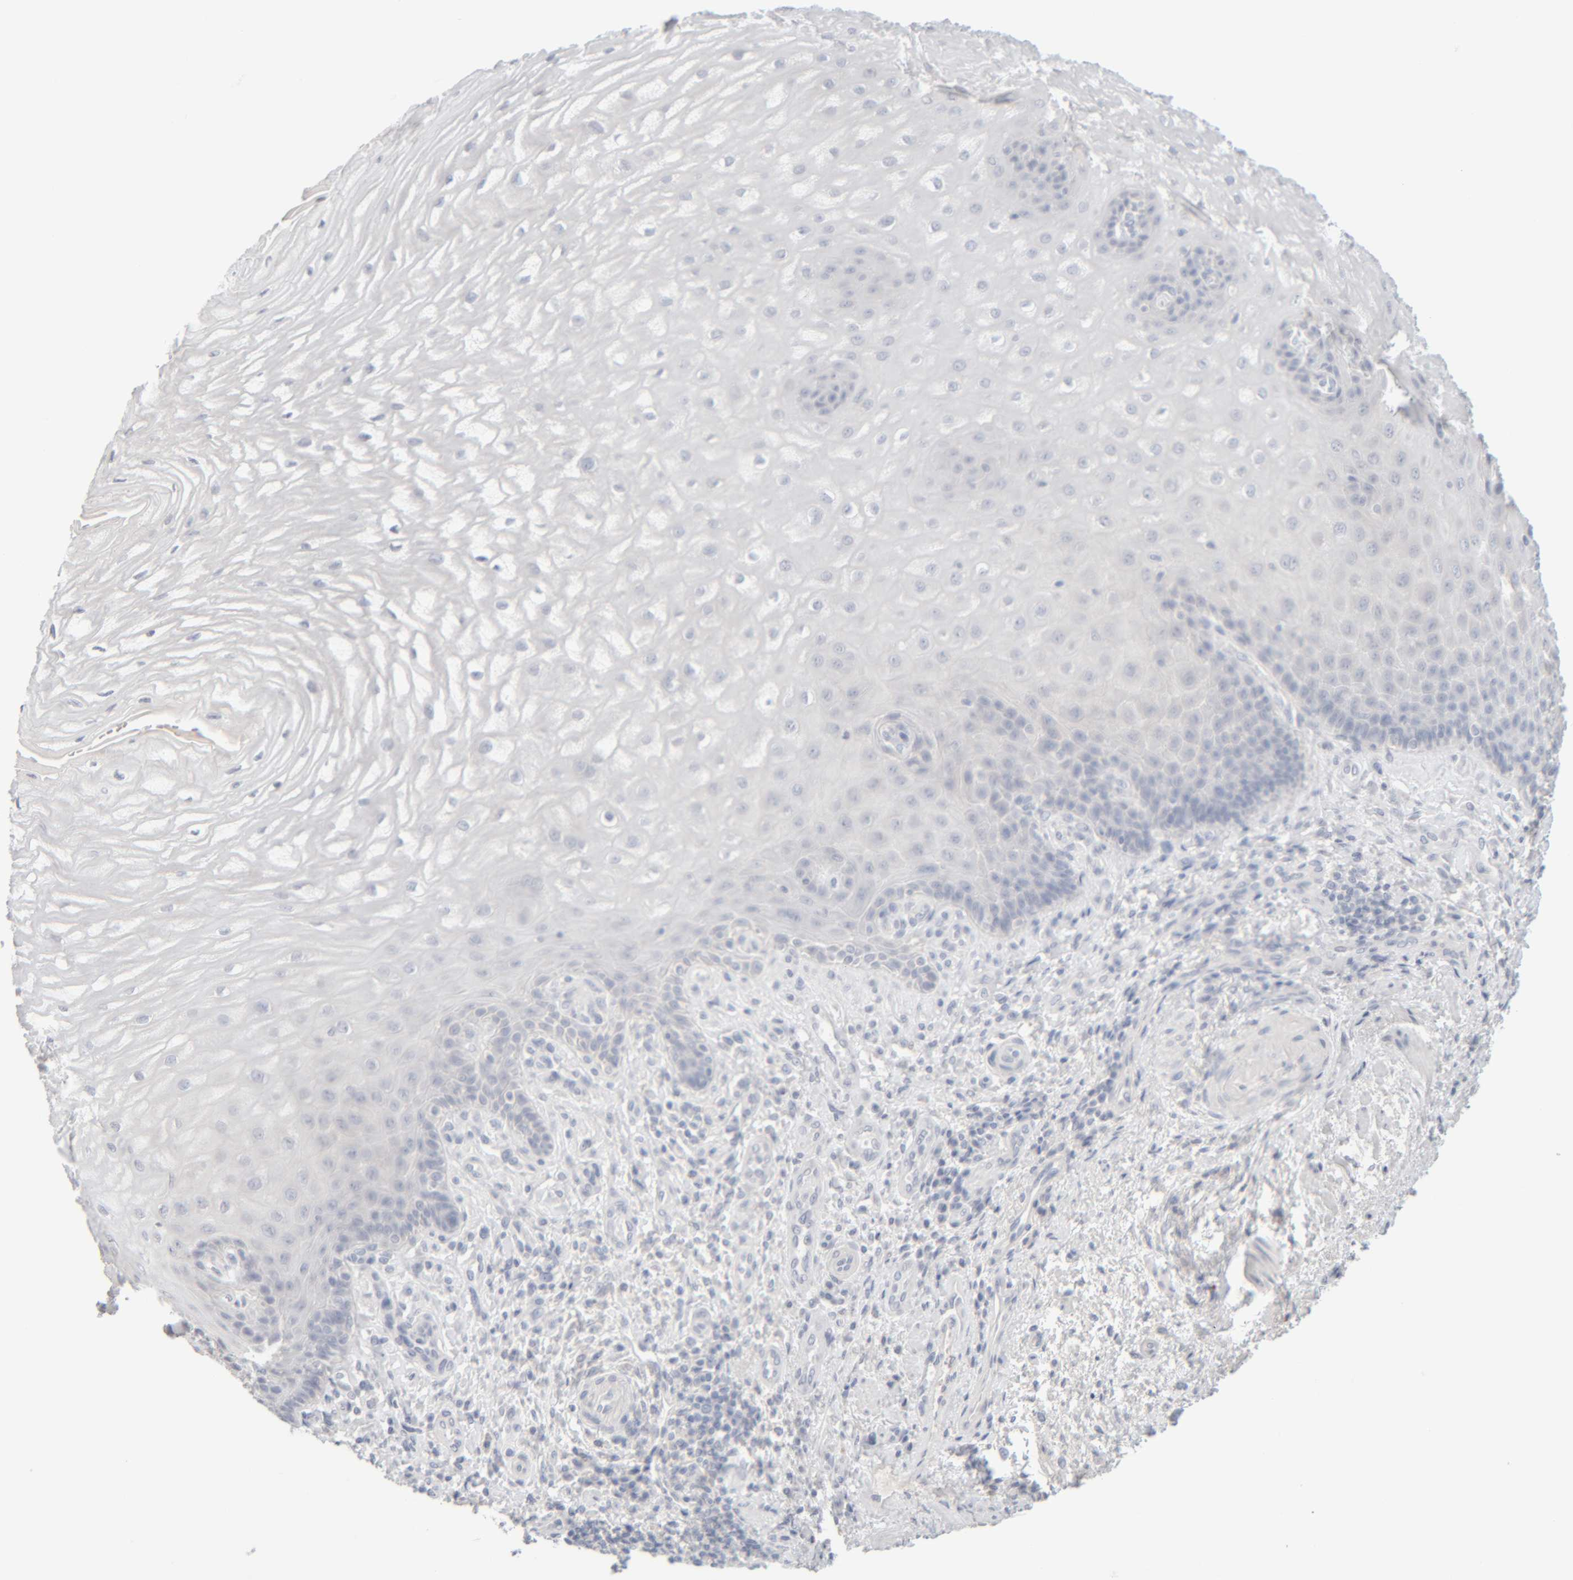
{"staining": {"intensity": "negative", "quantity": "none", "location": "none"}, "tissue": "esophagus", "cell_type": "Squamous epithelial cells", "image_type": "normal", "snomed": [{"axis": "morphology", "description": "Normal tissue, NOS"}, {"axis": "topography", "description": "Esophagus"}], "caption": "The image shows no significant positivity in squamous epithelial cells of esophagus. (Brightfield microscopy of DAB (3,3'-diaminobenzidine) immunohistochemistry (IHC) at high magnification).", "gene": "RIDA", "patient": {"sex": "male", "age": 54}}